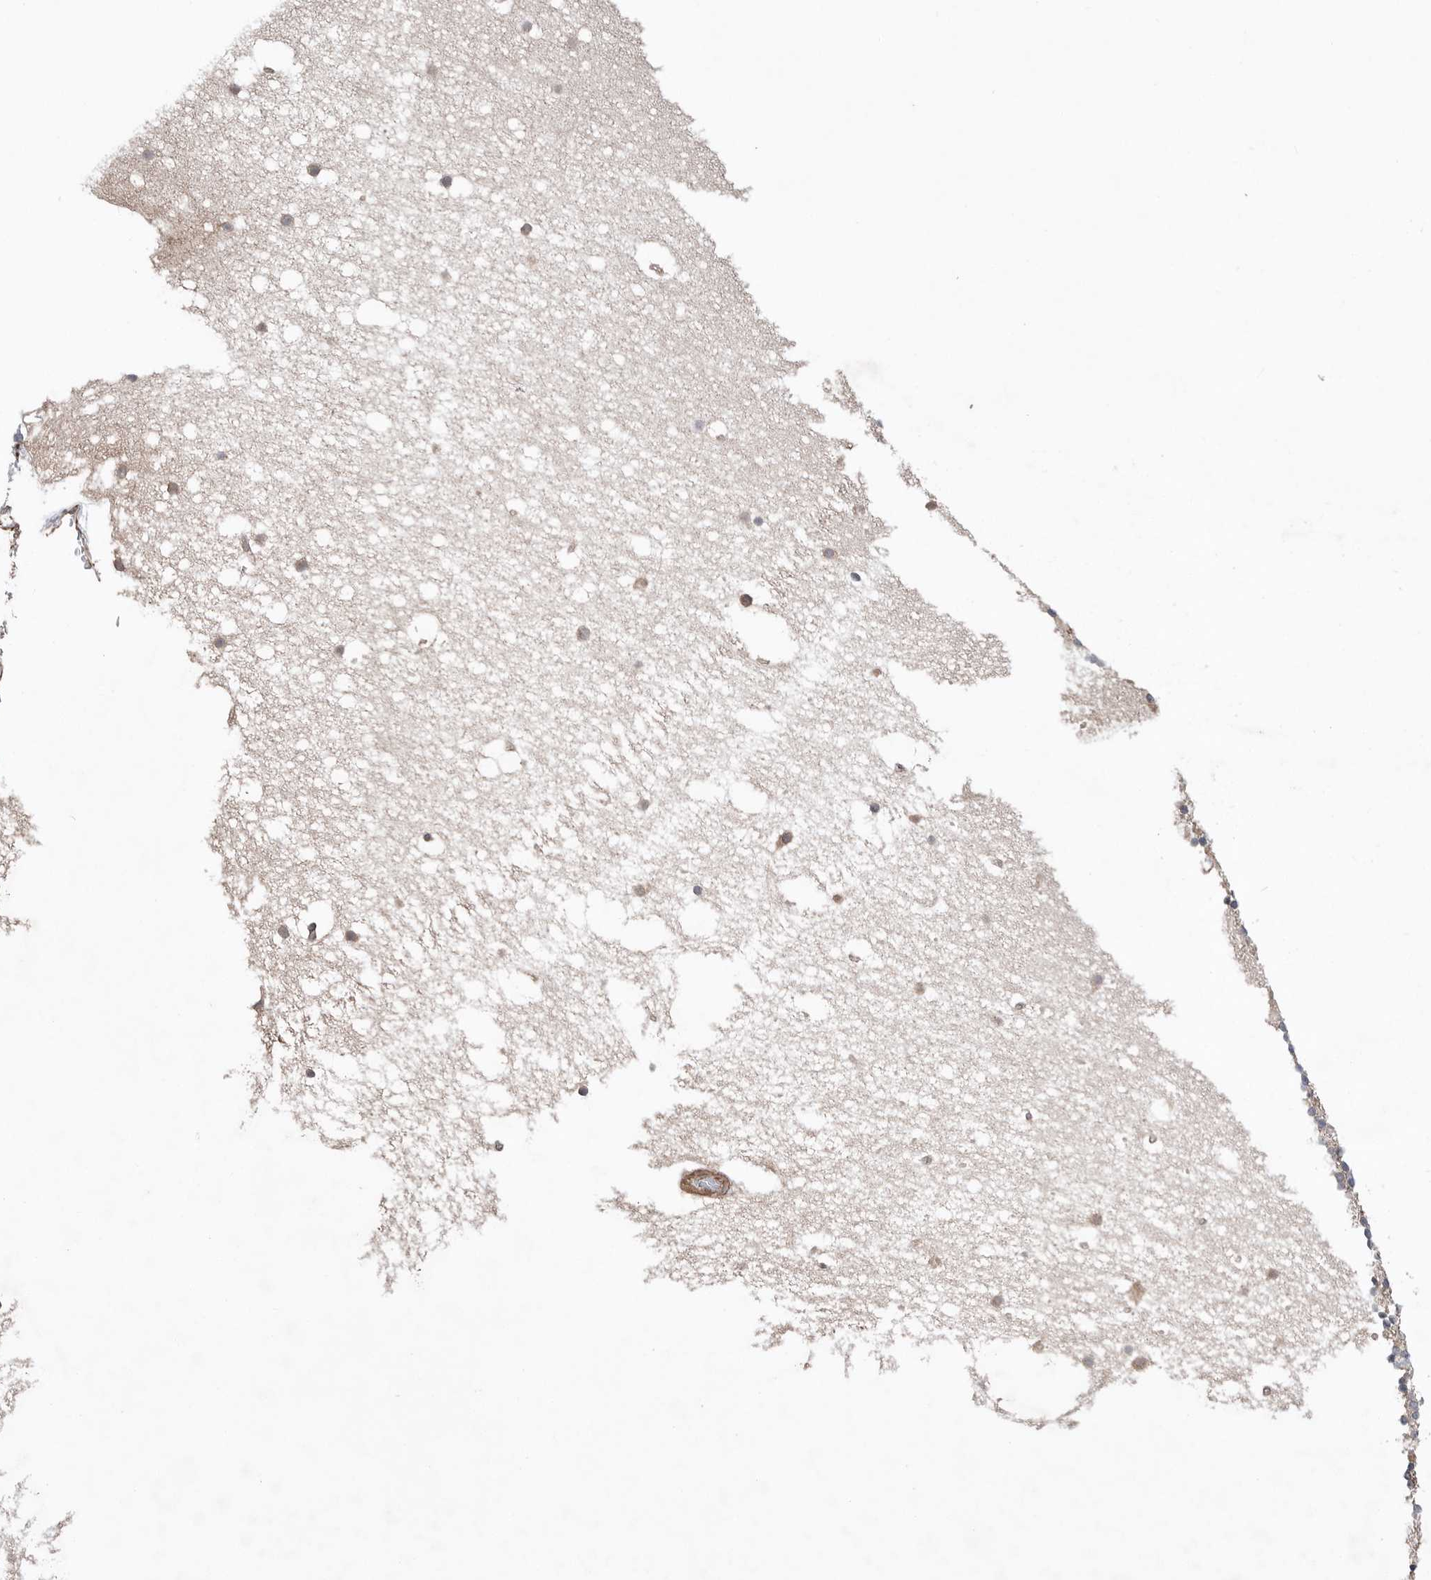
{"staining": {"intensity": "weak", "quantity": "<25%", "location": "cytoplasmic/membranous"}, "tissue": "cerebellum", "cell_type": "Cells in granular layer", "image_type": "normal", "snomed": [{"axis": "morphology", "description": "Normal tissue, NOS"}, {"axis": "topography", "description": "Cerebellum"}], "caption": "This is a image of IHC staining of benign cerebellum, which shows no staining in cells in granular layer. (DAB immunohistochemistry (IHC), high magnification).", "gene": "PEAK1", "patient": {"sex": "male", "age": 57}}